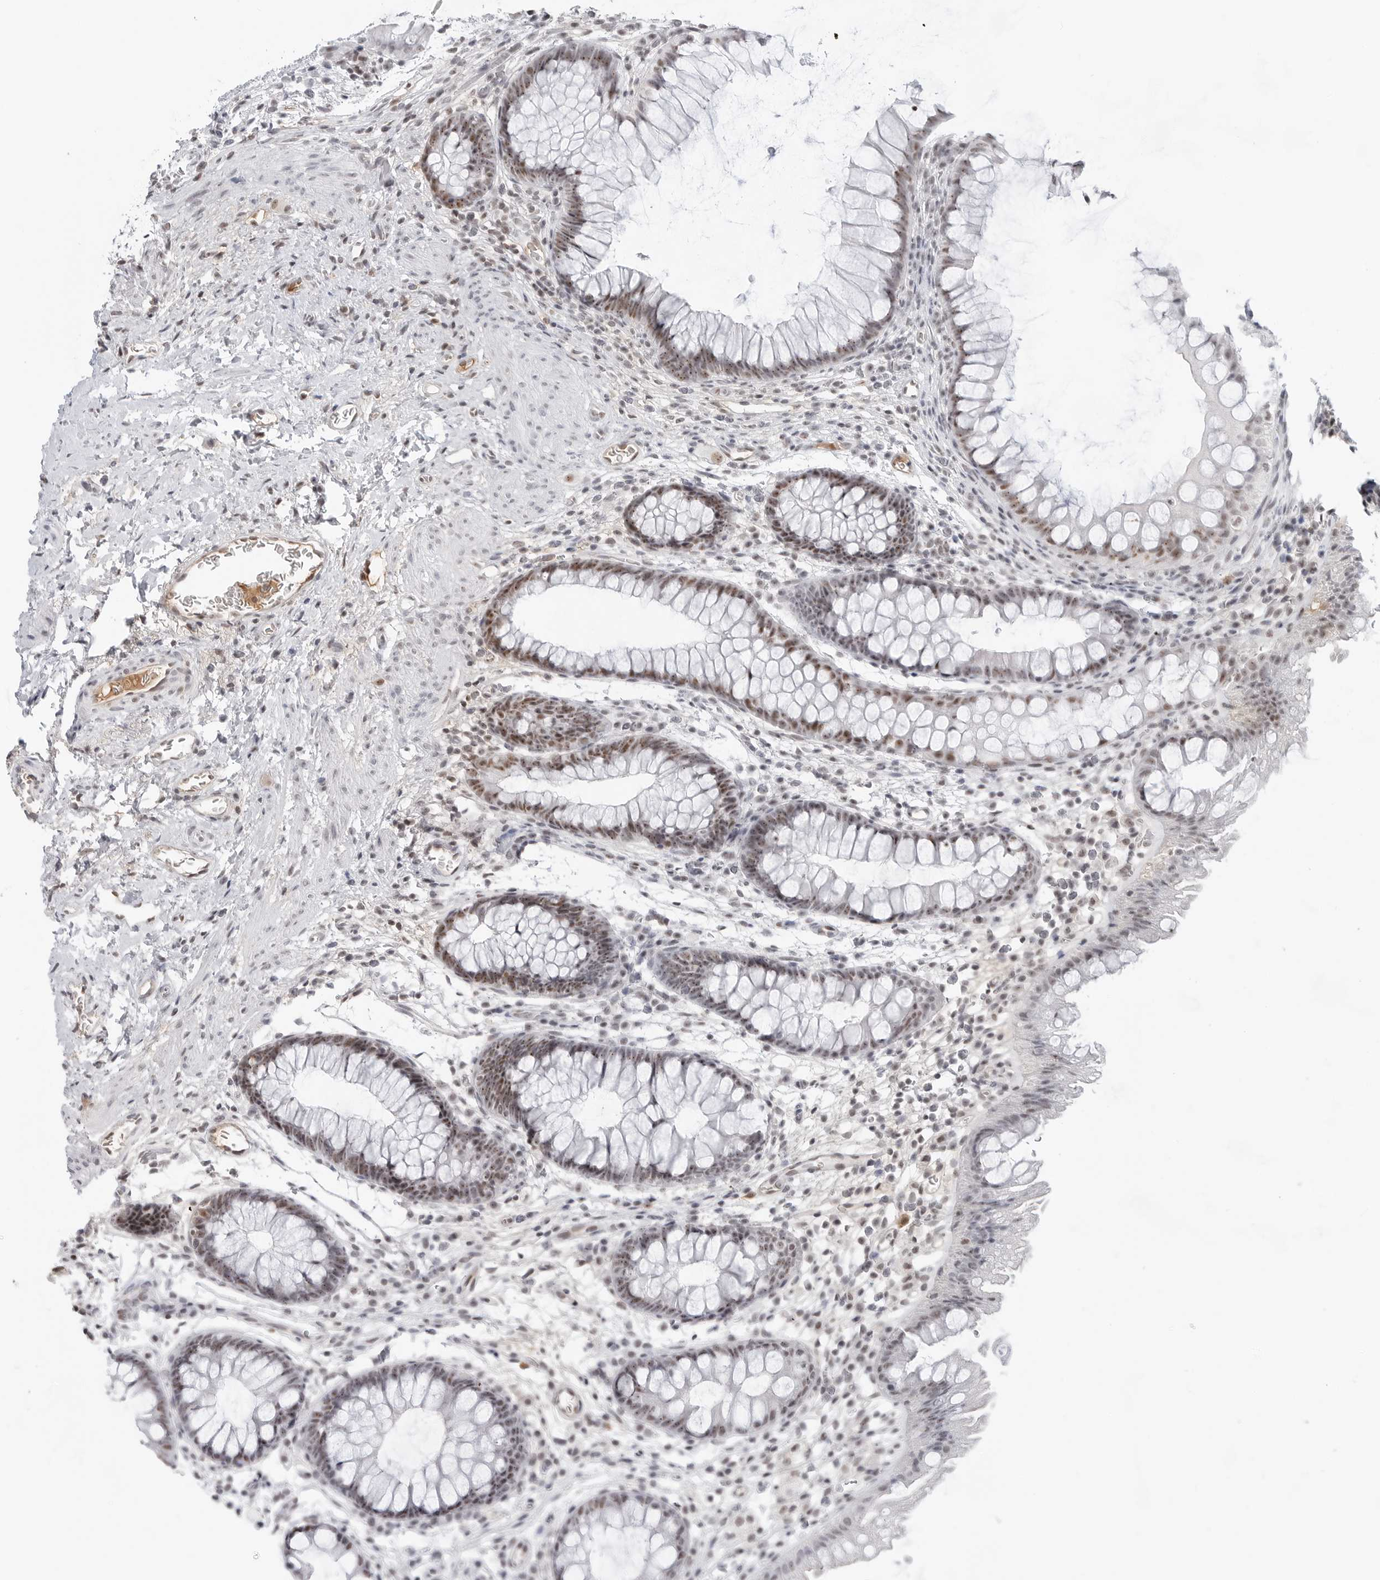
{"staining": {"intensity": "weak", "quantity": "25%-75%", "location": "nuclear"}, "tissue": "colon", "cell_type": "Endothelial cells", "image_type": "normal", "snomed": [{"axis": "morphology", "description": "Normal tissue, NOS"}, {"axis": "topography", "description": "Colon"}], "caption": "Protein staining displays weak nuclear expression in about 25%-75% of endothelial cells in benign colon.", "gene": "WRAP53", "patient": {"sex": "female", "age": 62}}